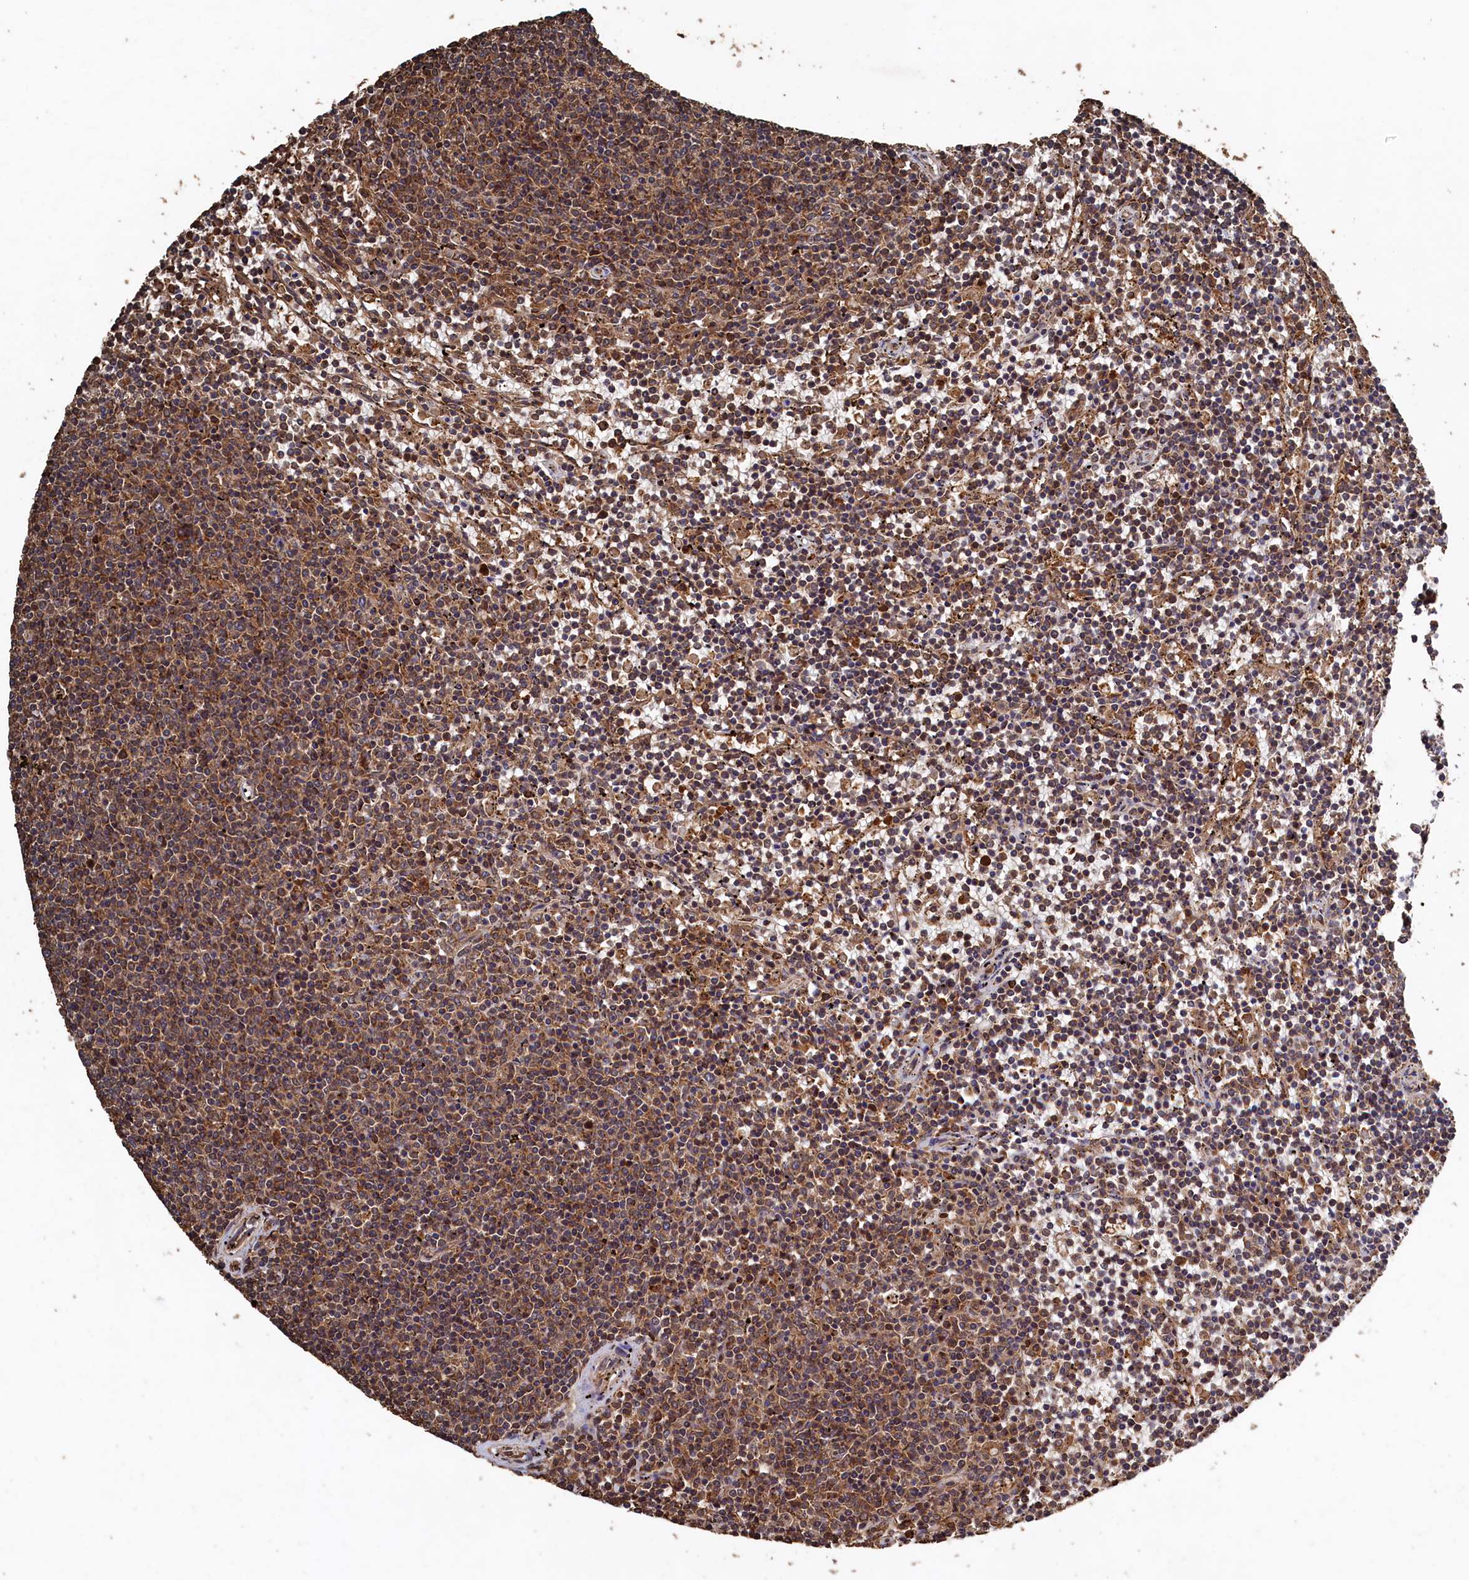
{"staining": {"intensity": "moderate", "quantity": ">75%", "location": "cytoplasmic/membranous"}, "tissue": "lymphoma", "cell_type": "Tumor cells", "image_type": "cancer", "snomed": [{"axis": "morphology", "description": "Malignant lymphoma, non-Hodgkin's type, Low grade"}, {"axis": "topography", "description": "Spleen"}], "caption": "Protein staining of lymphoma tissue exhibits moderate cytoplasmic/membranous positivity in approximately >75% of tumor cells.", "gene": "SNX33", "patient": {"sex": "female", "age": 50}}